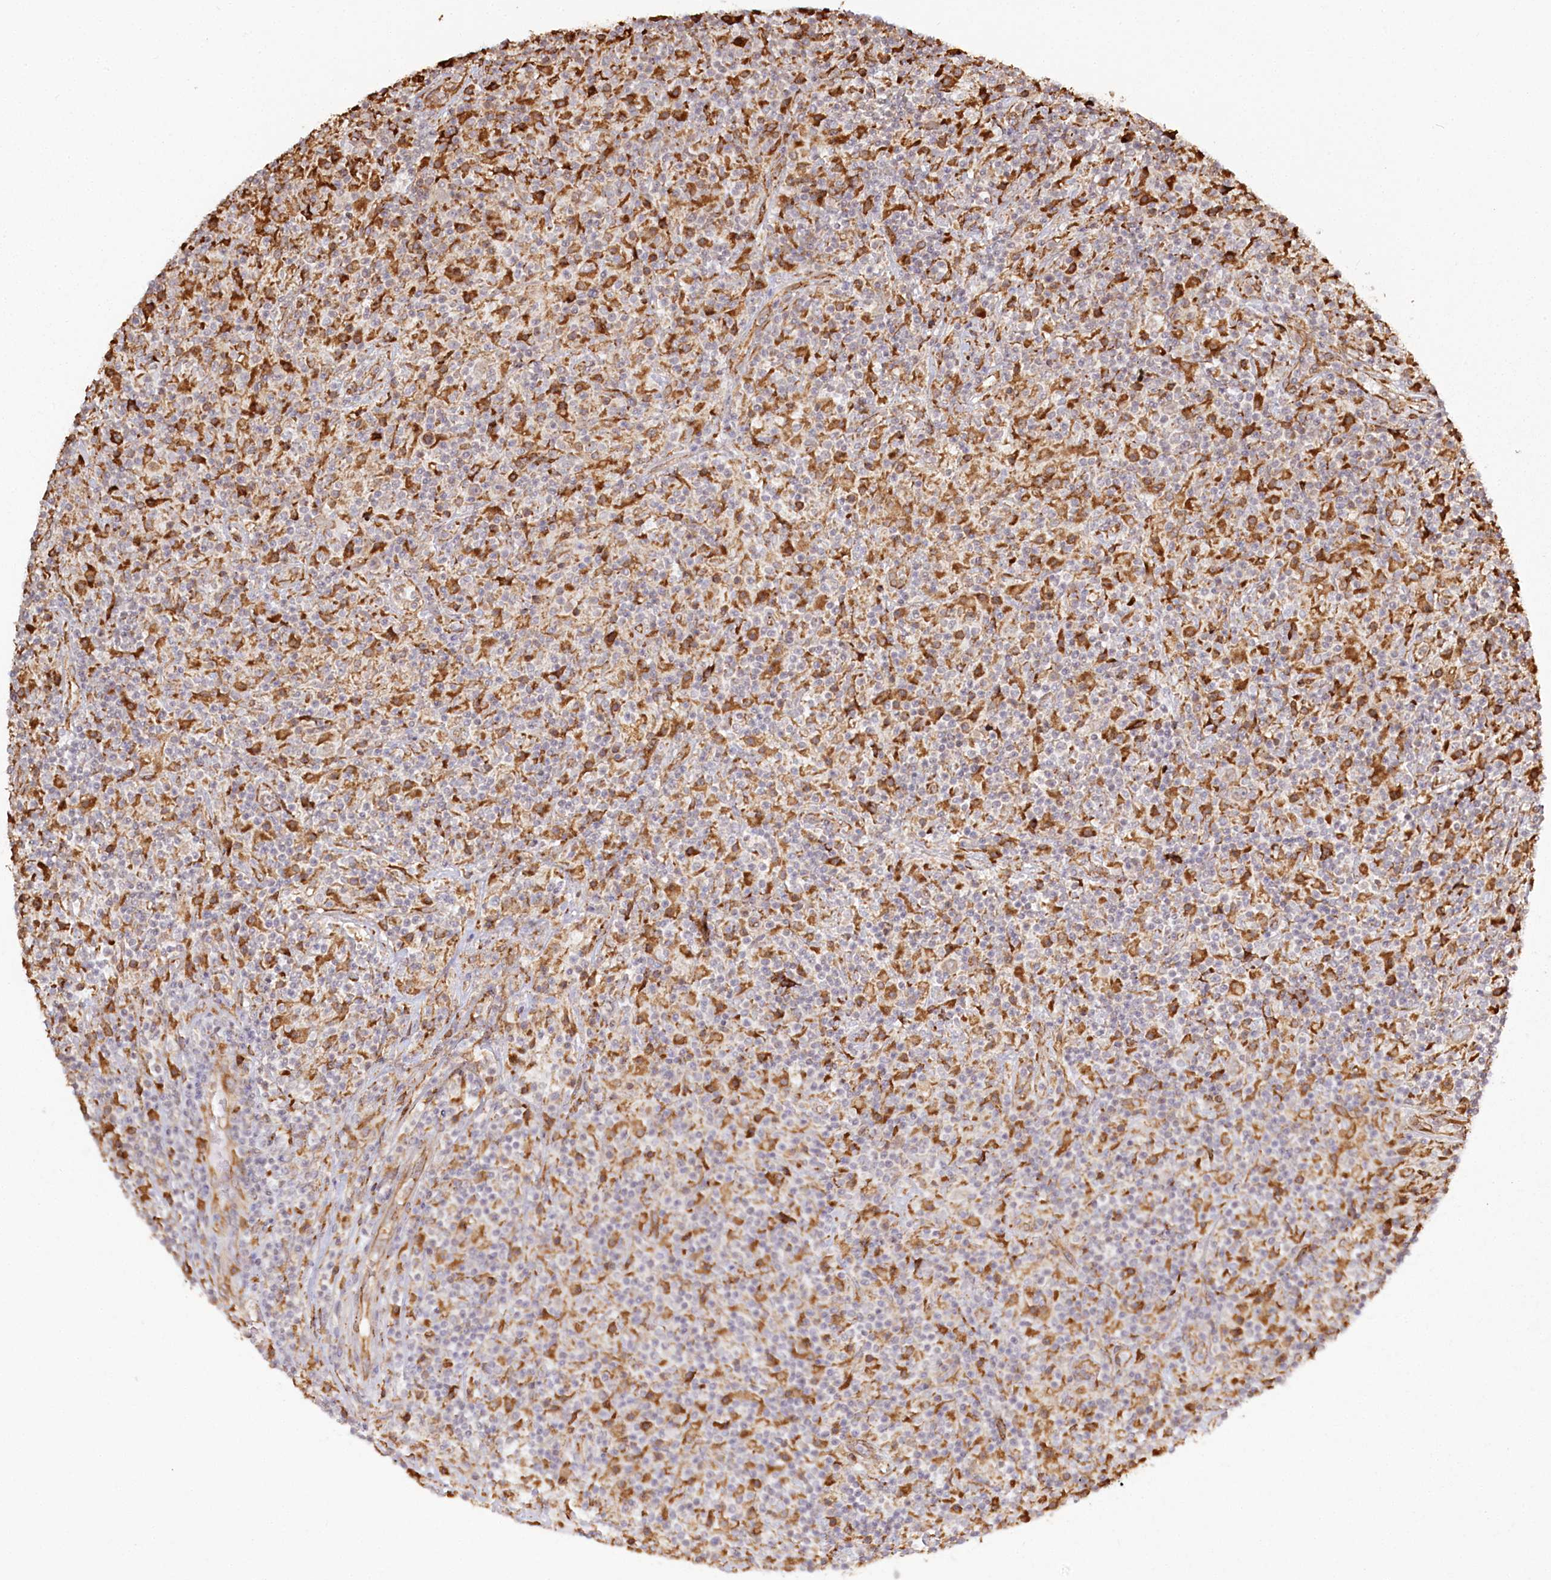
{"staining": {"intensity": "moderate", "quantity": "25%-75%", "location": "cytoplasmic/membranous"}, "tissue": "lymphoma", "cell_type": "Tumor cells", "image_type": "cancer", "snomed": [{"axis": "morphology", "description": "Hodgkin's disease, NOS"}, {"axis": "topography", "description": "Lymph node"}], "caption": "Protein expression by IHC shows moderate cytoplasmic/membranous staining in approximately 25%-75% of tumor cells in lymphoma. (IHC, brightfield microscopy, high magnification).", "gene": "FAM13A", "patient": {"sex": "male", "age": 70}}